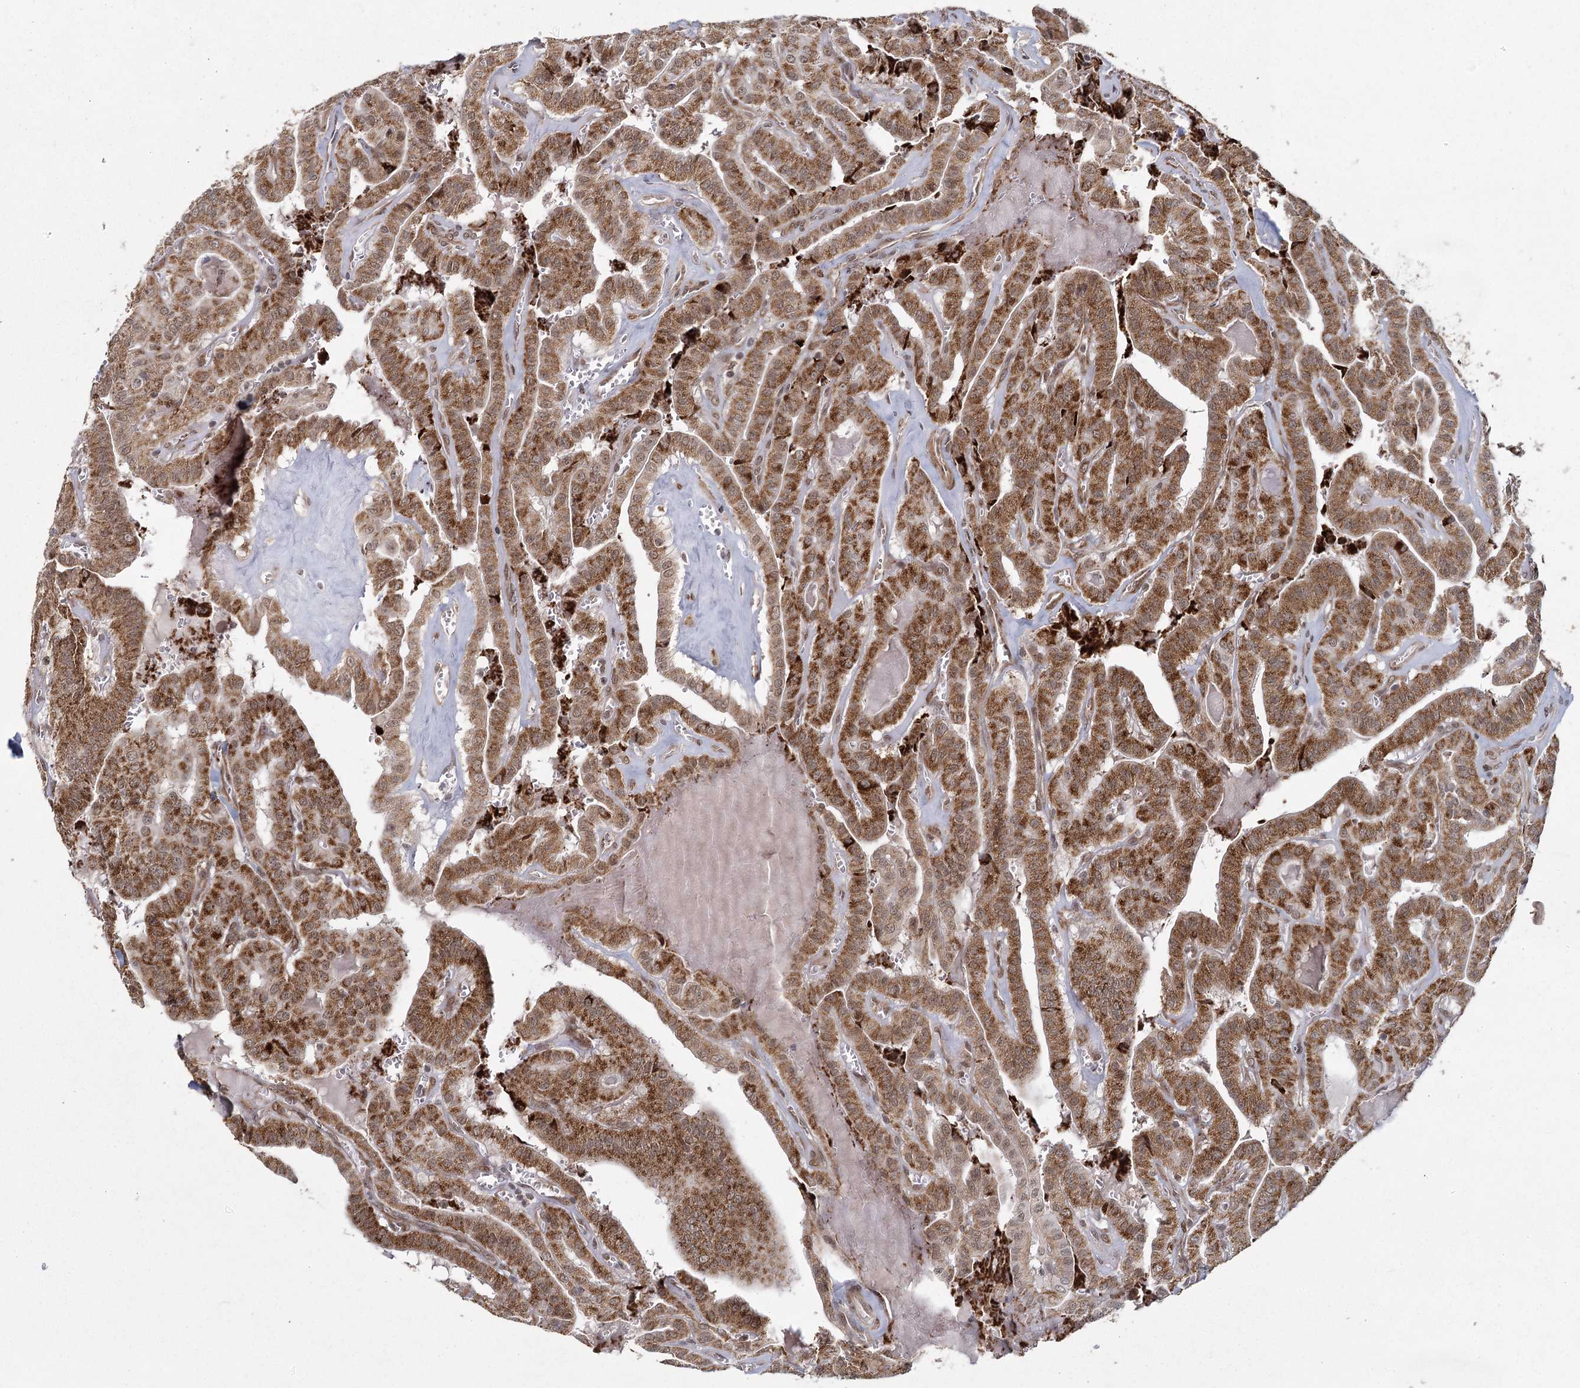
{"staining": {"intensity": "moderate", "quantity": ">75%", "location": "cytoplasmic/membranous"}, "tissue": "thyroid cancer", "cell_type": "Tumor cells", "image_type": "cancer", "snomed": [{"axis": "morphology", "description": "Papillary adenocarcinoma, NOS"}, {"axis": "topography", "description": "Thyroid gland"}], "caption": "DAB immunohistochemical staining of thyroid papillary adenocarcinoma shows moderate cytoplasmic/membranous protein staining in approximately >75% of tumor cells.", "gene": "ZCCHC24", "patient": {"sex": "male", "age": 52}}